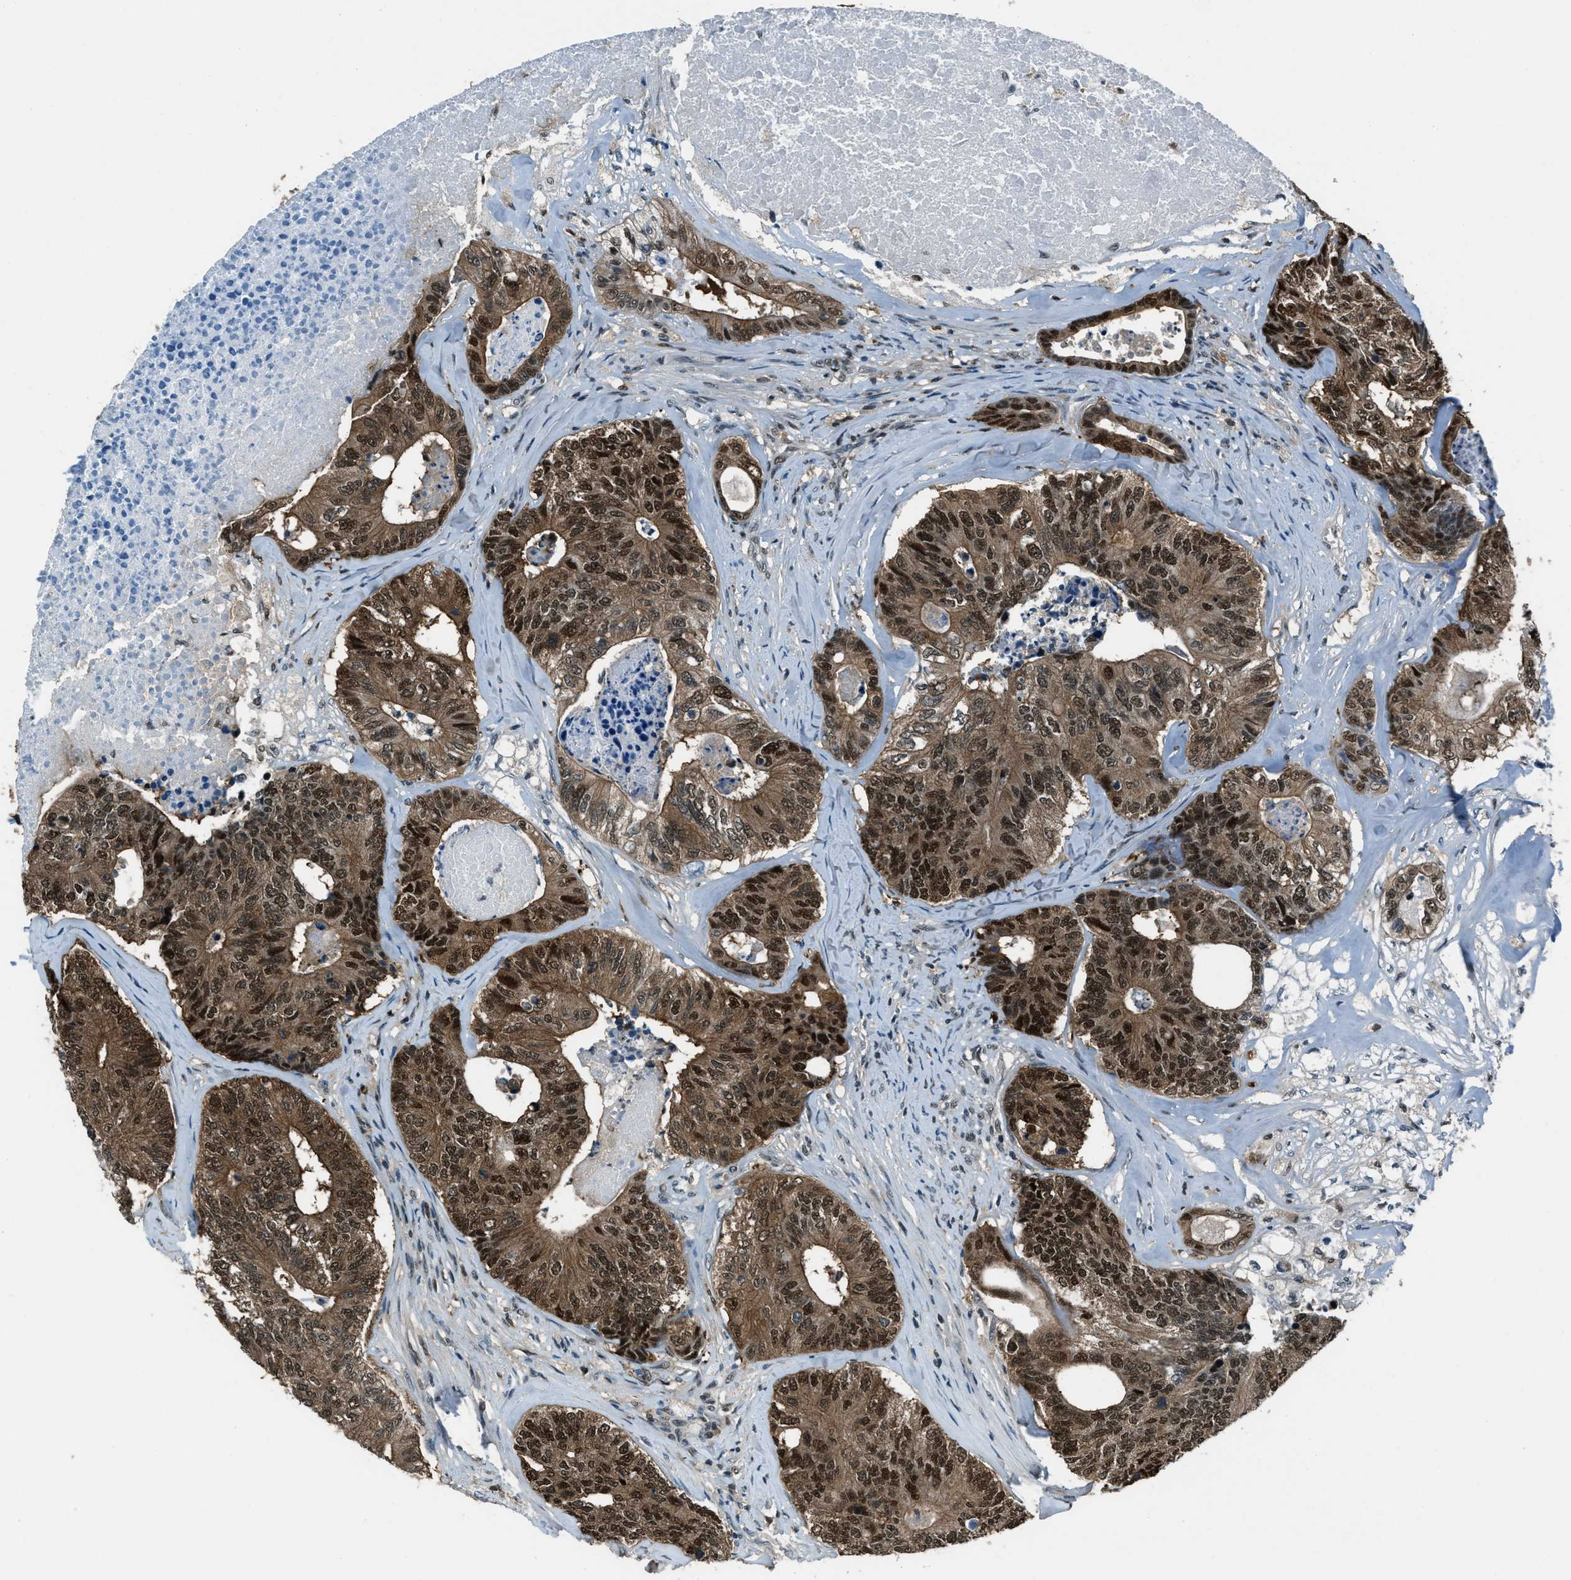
{"staining": {"intensity": "strong", "quantity": ">75%", "location": "cytoplasmic/membranous,nuclear"}, "tissue": "colorectal cancer", "cell_type": "Tumor cells", "image_type": "cancer", "snomed": [{"axis": "morphology", "description": "Adenocarcinoma, NOS"}, {"axis": "topography", "description": "Colon"}], "caption": "DAB immunohistochemical staining of human colorectal cancer displays strong cytoplasmic/membranous and nuclear protein expression in about >75% of tumor cells. Immunohistochemistry (ihc) stains the protein in brown and the nuclei are stained blue.", "gene": "OGFR", "patient": {"sex": "female", "age": 67}}